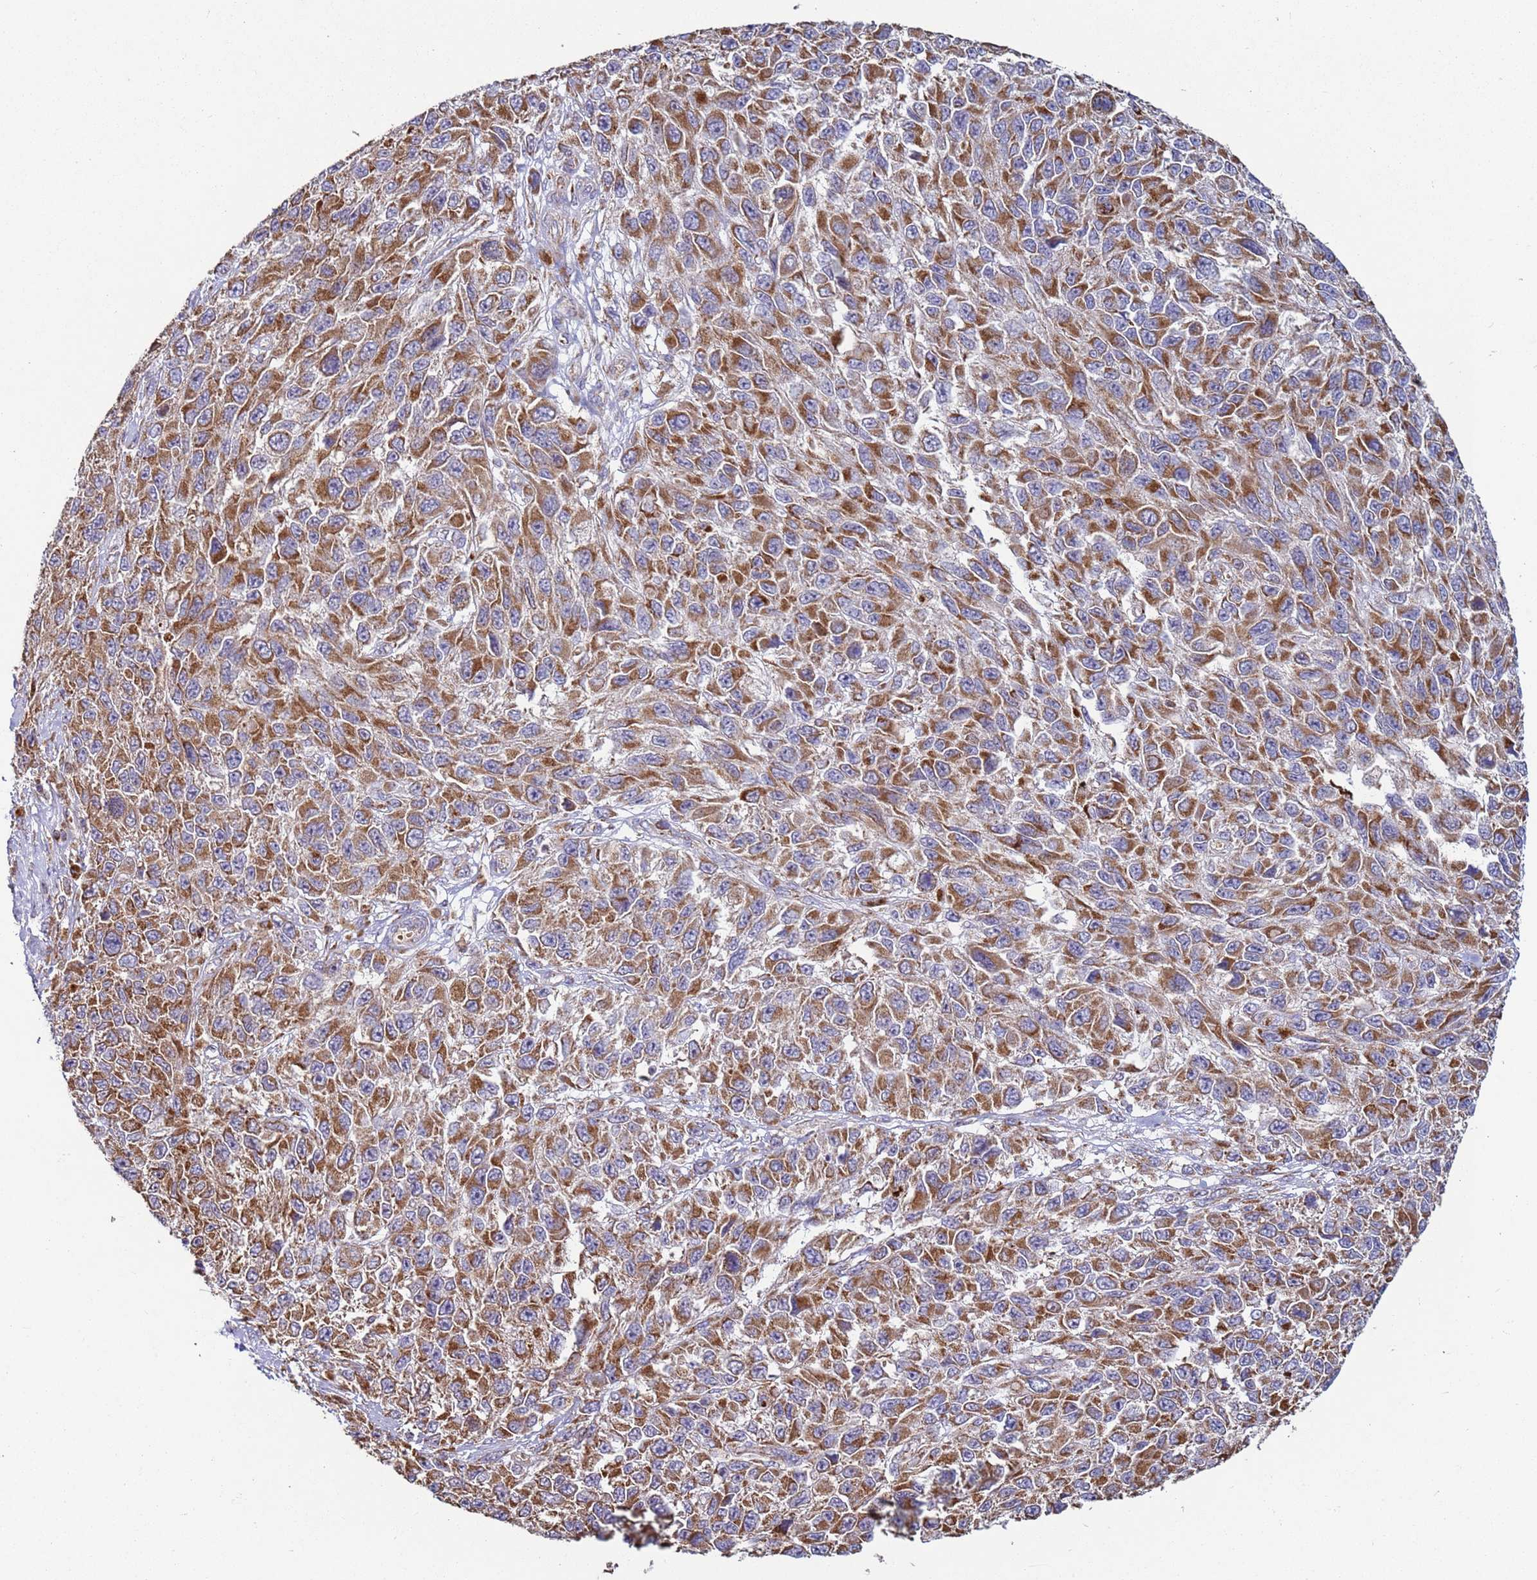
{"staining": {"intensity": "moderate", "quantity": ">75%", "location": "cytoplasmic/membranous"}, "tissue": "melanoma", "cell_type": "Tumor cells", "image_type": "cancer", "snomed": [{"axis": "morphology", "description": "Normal tissue, NOS"}, {"axis": "morphology", "description": "Malignant melanoma, NOS"}, {"axis": "topography", "description": "Skin"}], "caption": "Tumor cells exhibit moderate cytoplasmic/membranous positivity in approximately >75% of cells in malignant melanoma.", "gene": "FBXO33", "patient": {"sex": "female", "age": 96}}